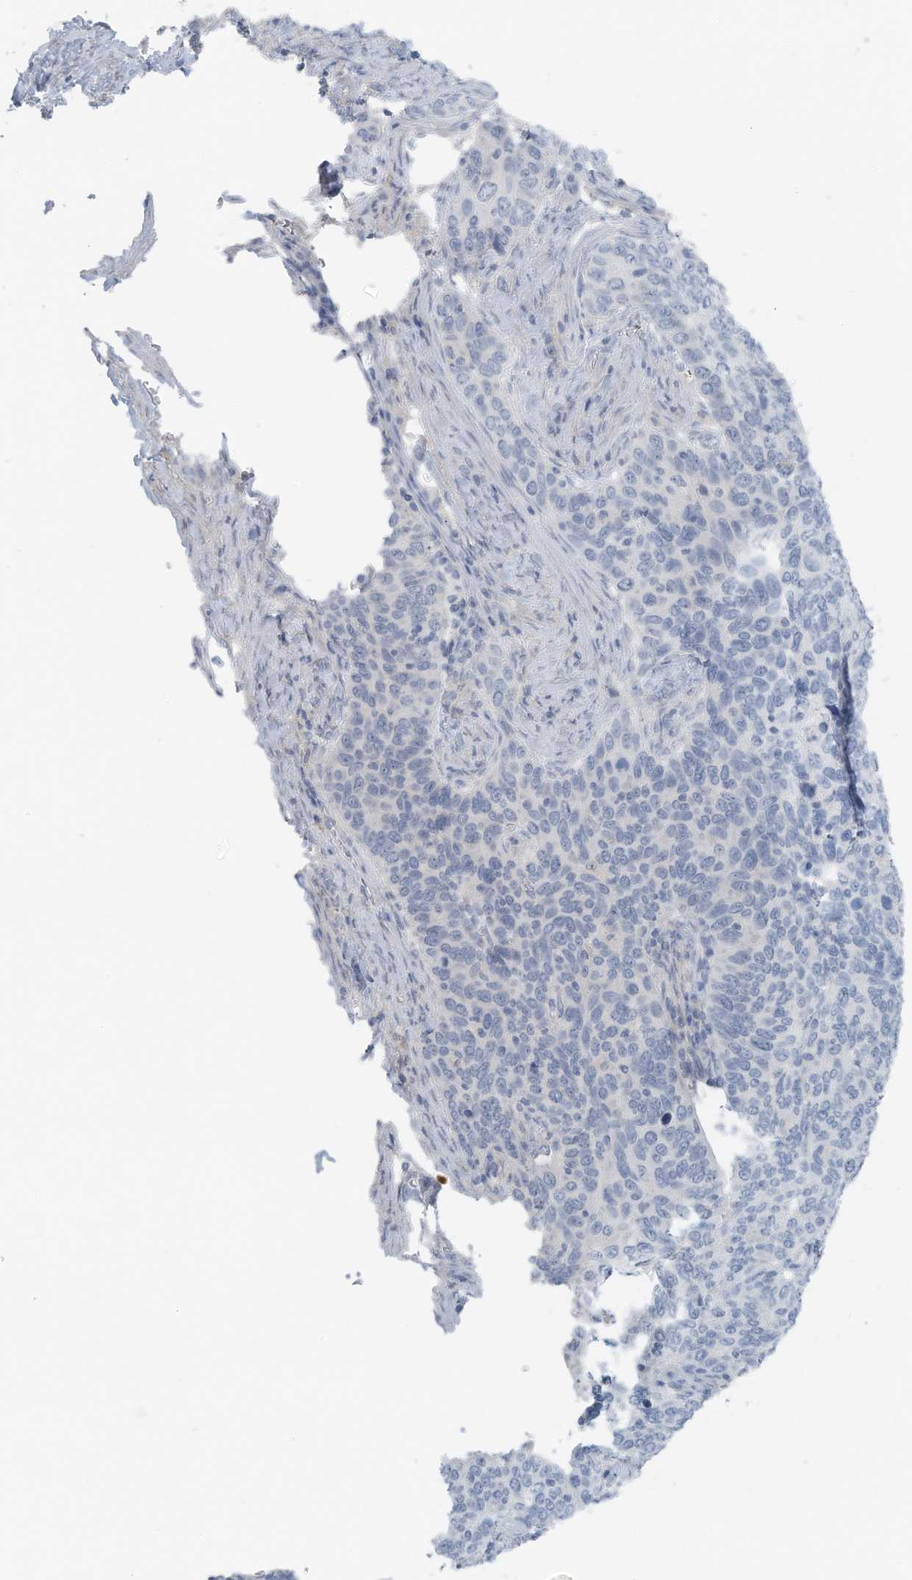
{"staining": {"intensity": "negative", "quantity": "none", "location": "none"}, "tissue": "cervical cancer", "cell_type": "Tumor cells", "image_type": "cancer", "snomed": [{"axis": "morphology", "description": "Squamous cell carcinoma, NOS"}, {"axis": "topography", "description": "Cervix"}], "caption": "This is an immunohistochemistry (IHC) photomicrograph of squamous cell carcinoma (cervical). There is no expression in tumor cells.", "gene": "SLC25A43", "patient": {"sex": "female", "age": 60}}